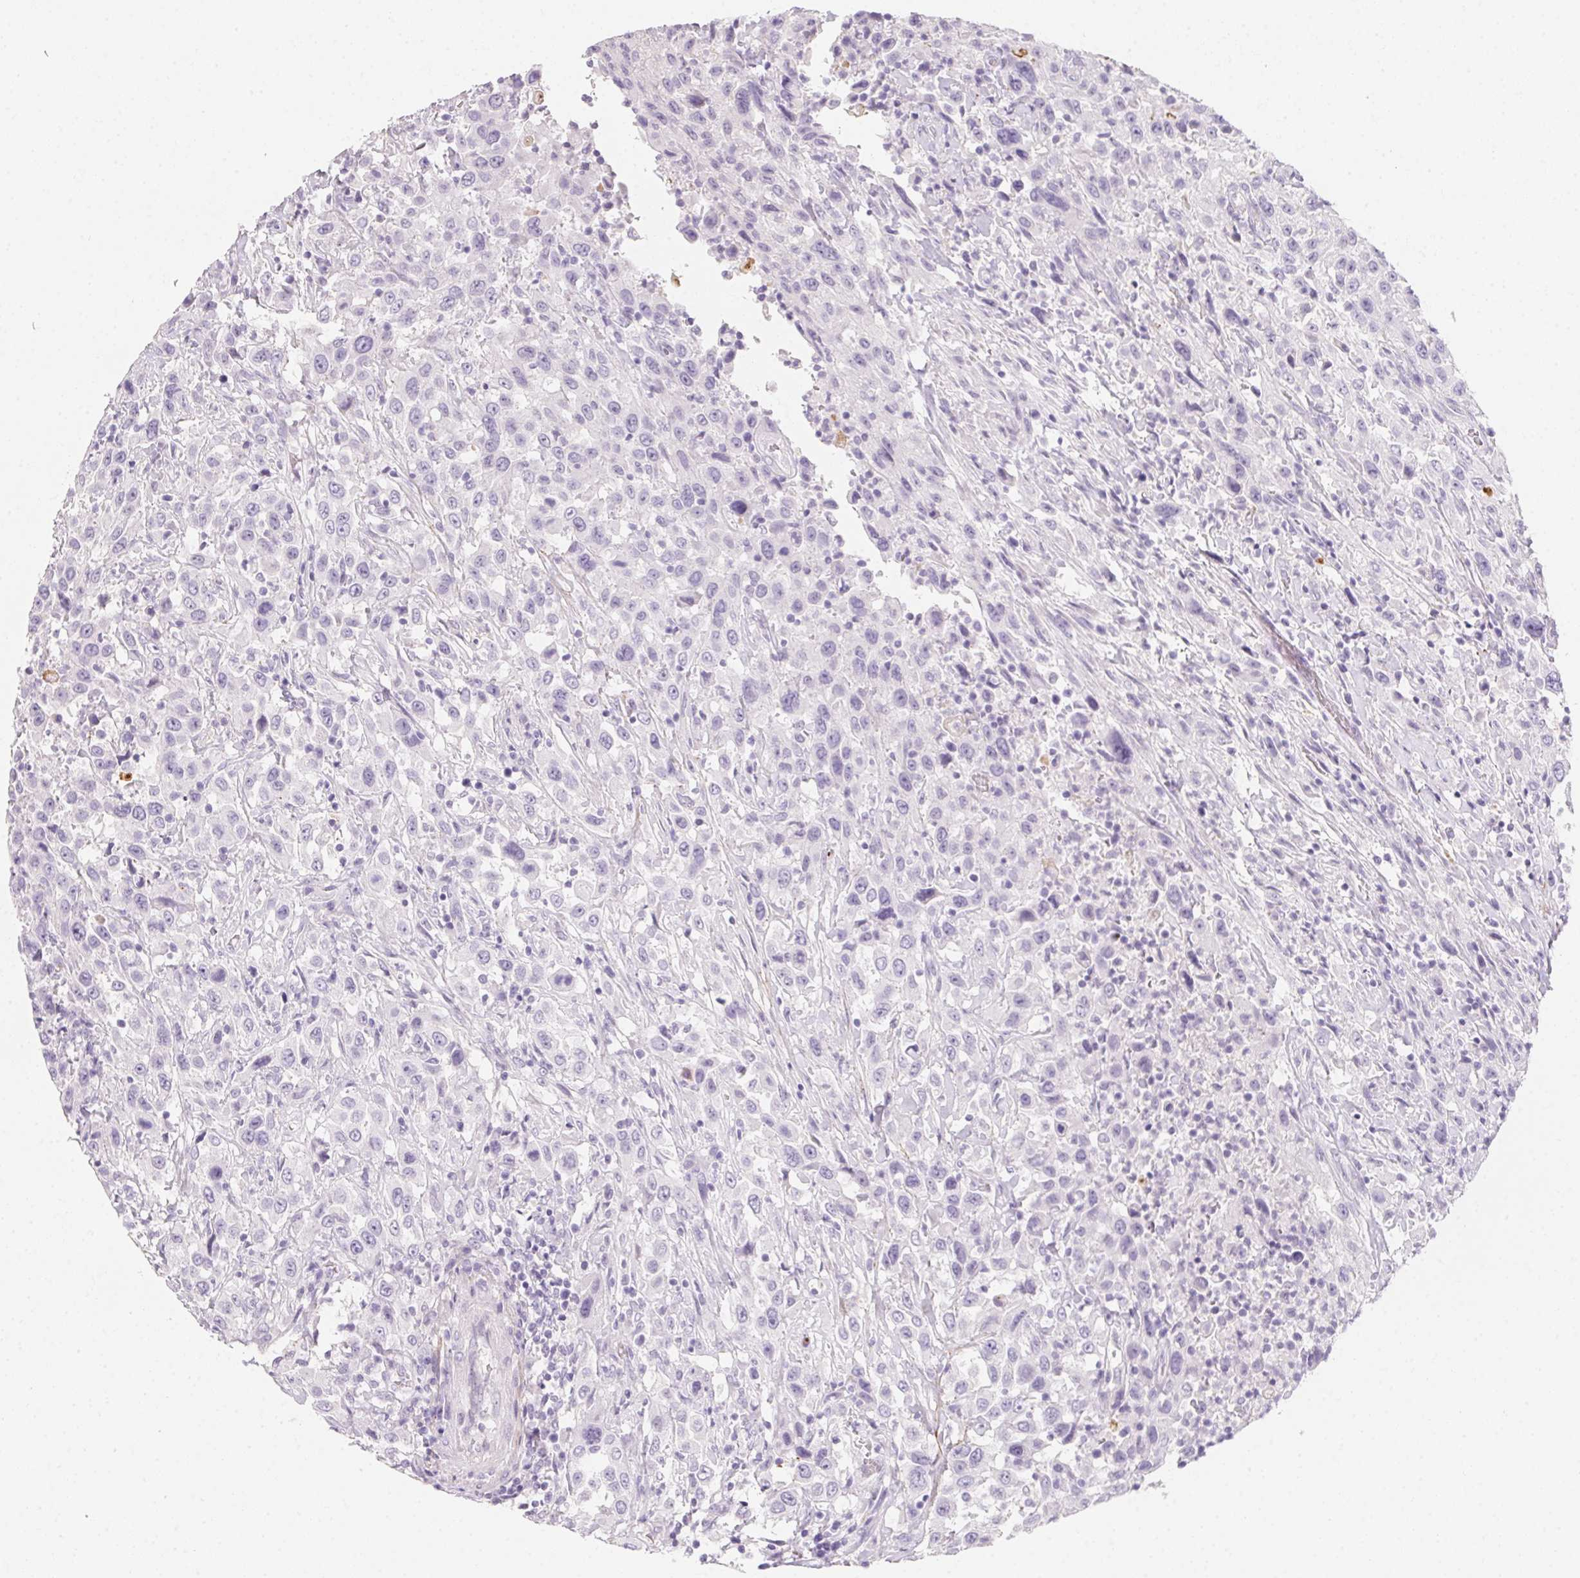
{"staining": {"intensity": "negative", "quantity": "none", "location": "none"}, "tissue": "urothelial cancer", "cell_type": "Tumor cells", "image_type": "cancer", "snomed": [{"axis": "morphology", "description": "Urothelial carcinoma, High grade"}, {"axis": "topography", "description": "Urinary bladder"}], "caption": "High magnification brightfield microscopy of urothelial cancer stained with DAB (3,3'-diaminobenzidine) (brown) and counterstained with hematoxylin (blue): tumor cells show no significant expression.", "gene": "MYL4", "patient": {"sex": "male", "age": 61}}